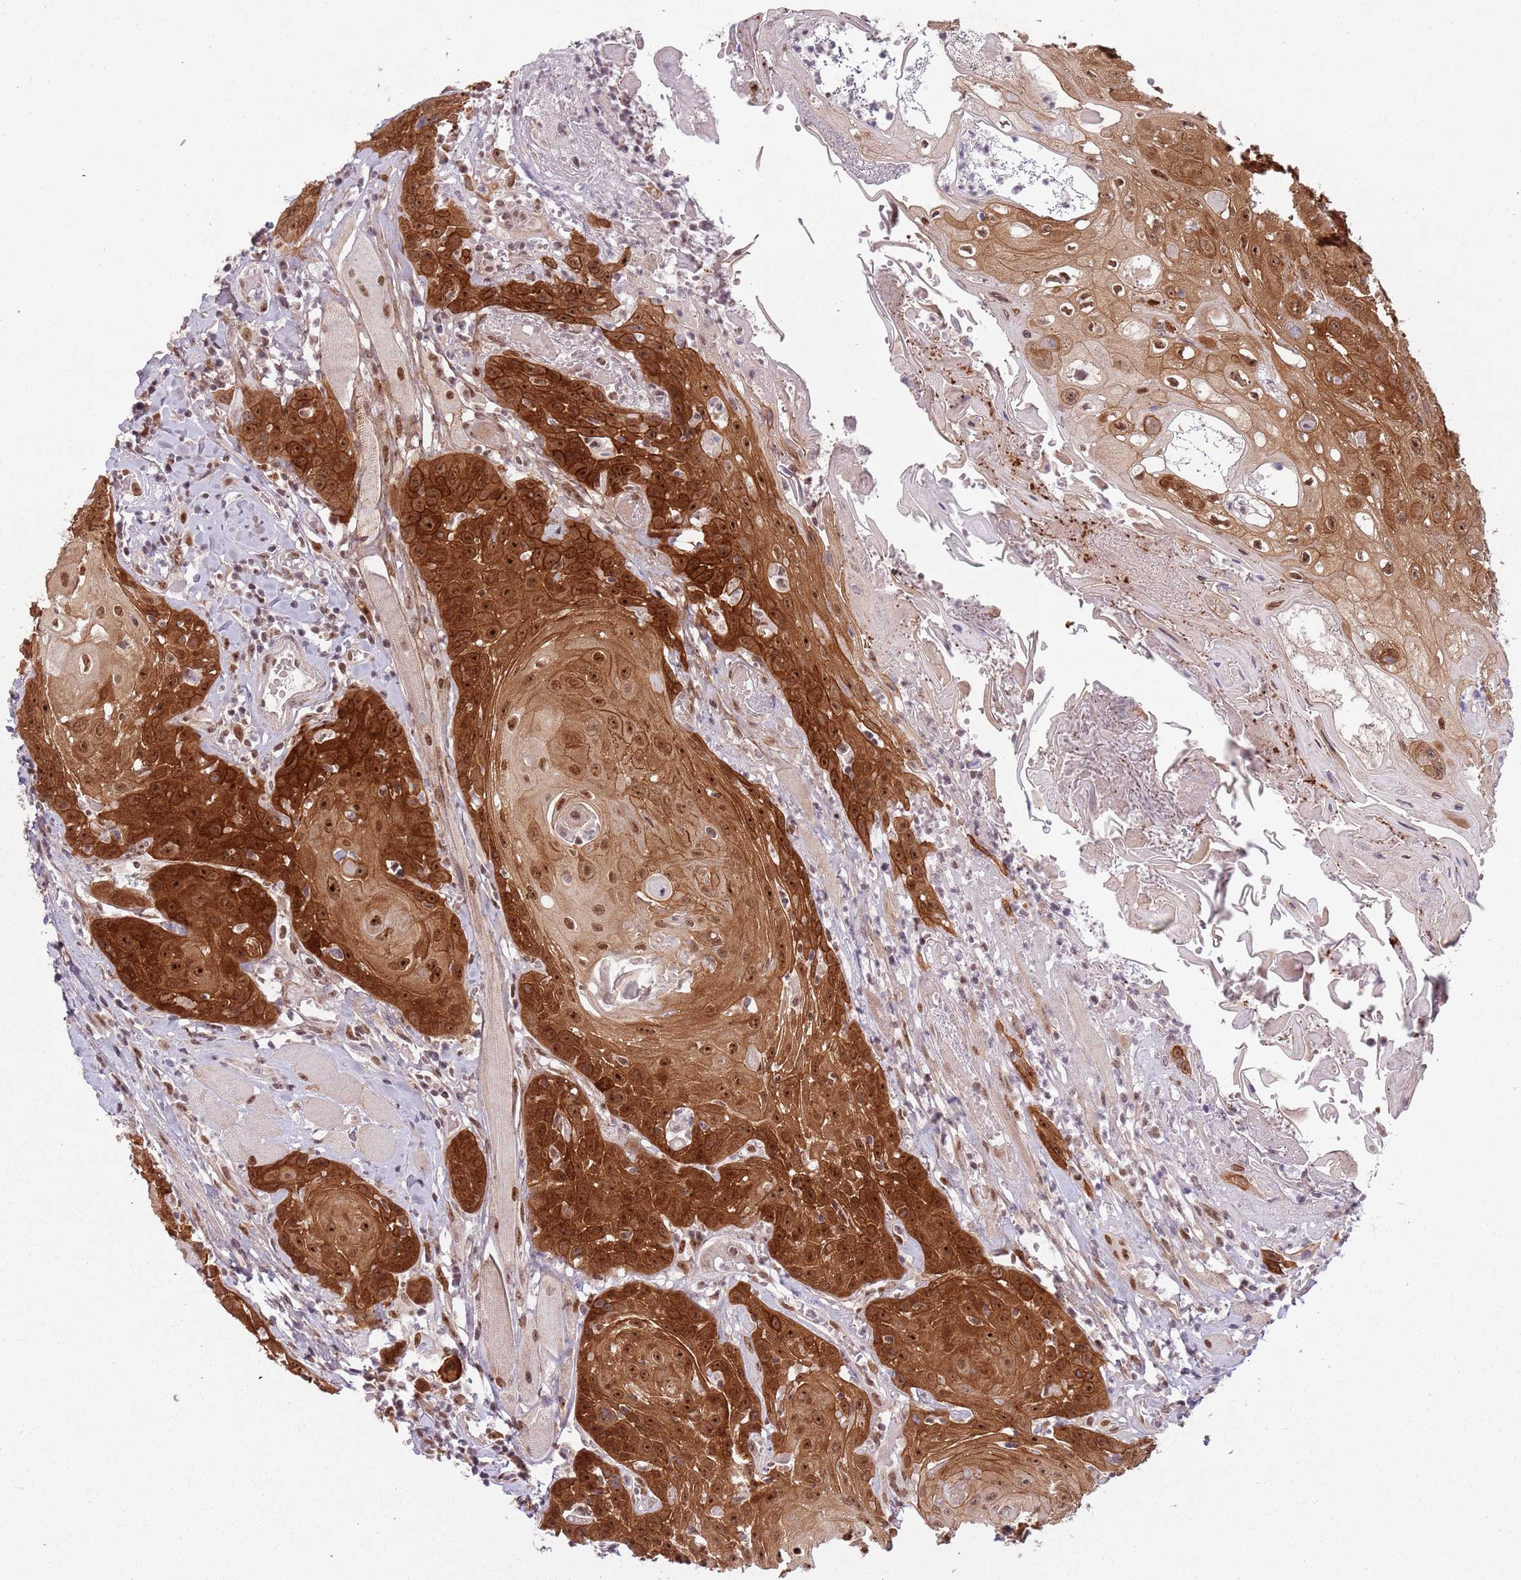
{"staining": {"intensity": "strong", "quantity": ">75%", "location": "cytoplasmic/membranous,nuclear"}, "tissue": "head and neck cancer", "cell_type": "Tumor cells", "image_type": "cancer", "snomed": [{"axis": "morphology", "description": "Squamous cell carcinoma, NOS"}, {"axis": "topography", "description": "Head-Neck"}], "caption": "Immunohistochemical staining of head and neck cancer (squamous cell carcinoma) reveals strong cytoplasmic/membranous and nuclear protein staining in approximately >75% of tumor cells. Immunohistochemistry (ihc) stains the protein of interest in brown and the nuclei are stained blue.", "gene": "FAM120AOS", "patient": {"sex": "female", "age": 59}}